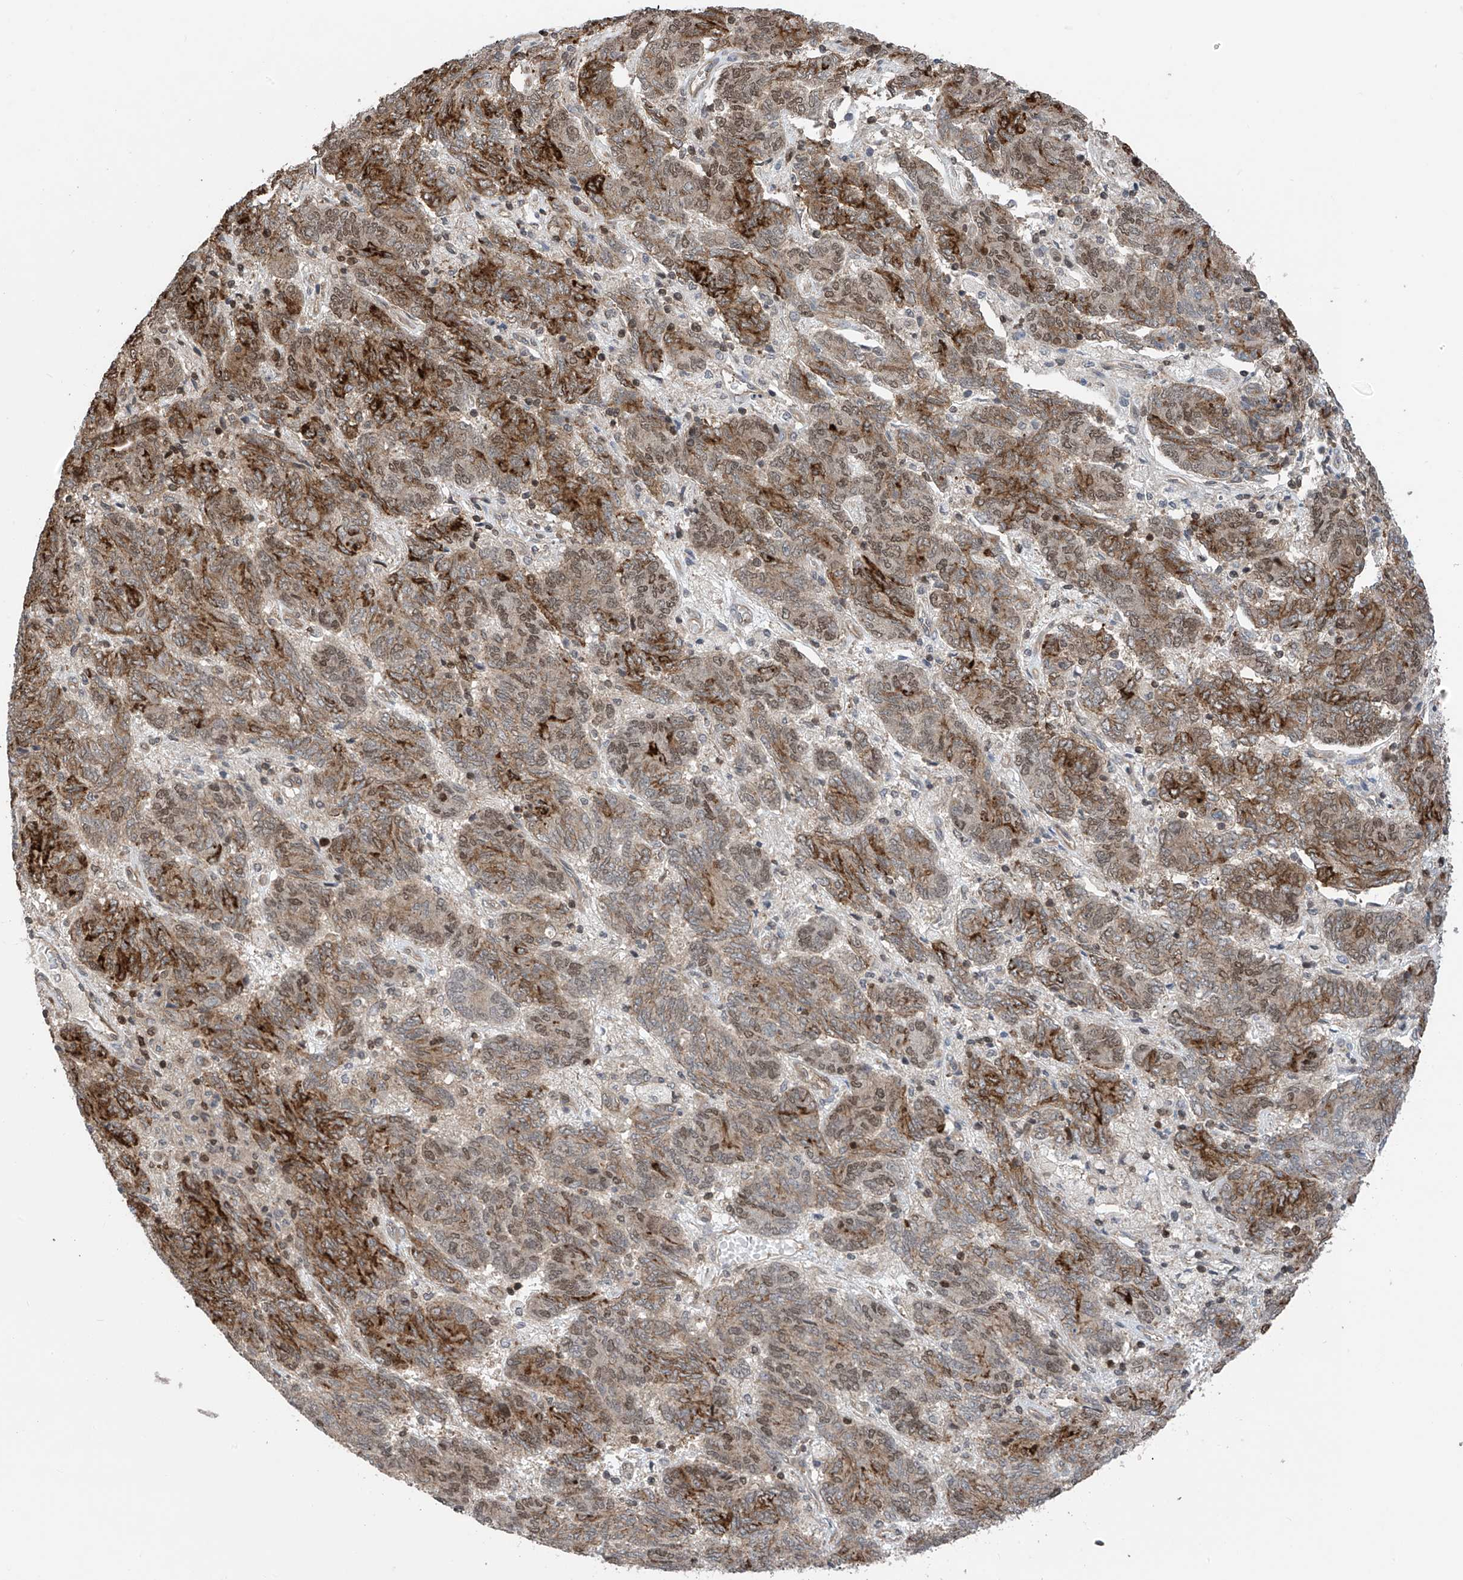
{"staining": {"intensity": "moderate", "quantity": "25%-75%", "location": "cytoplasmic/membranous,nuclear"}, "tissue": "endometrial cancer", "cell_type": "Tumor cells", "image_type": "cancer", "snomed": [{"axis": "morphology", "description": "Adenocarcinoma, NOS"}, {"axis": "topography", "description": "Endometrium"}], "caption": "Protein staining of endometrial cancer tissue exhibits moderate cytoplasmic/membranous and nuclear expression in approximately 25%-75% of tumor cells. (brown staining indicates protein expression, while blue staining denotes nuclei).", "gene": "DNAJC9", "patient": {"sex": "female", "age": 80}}